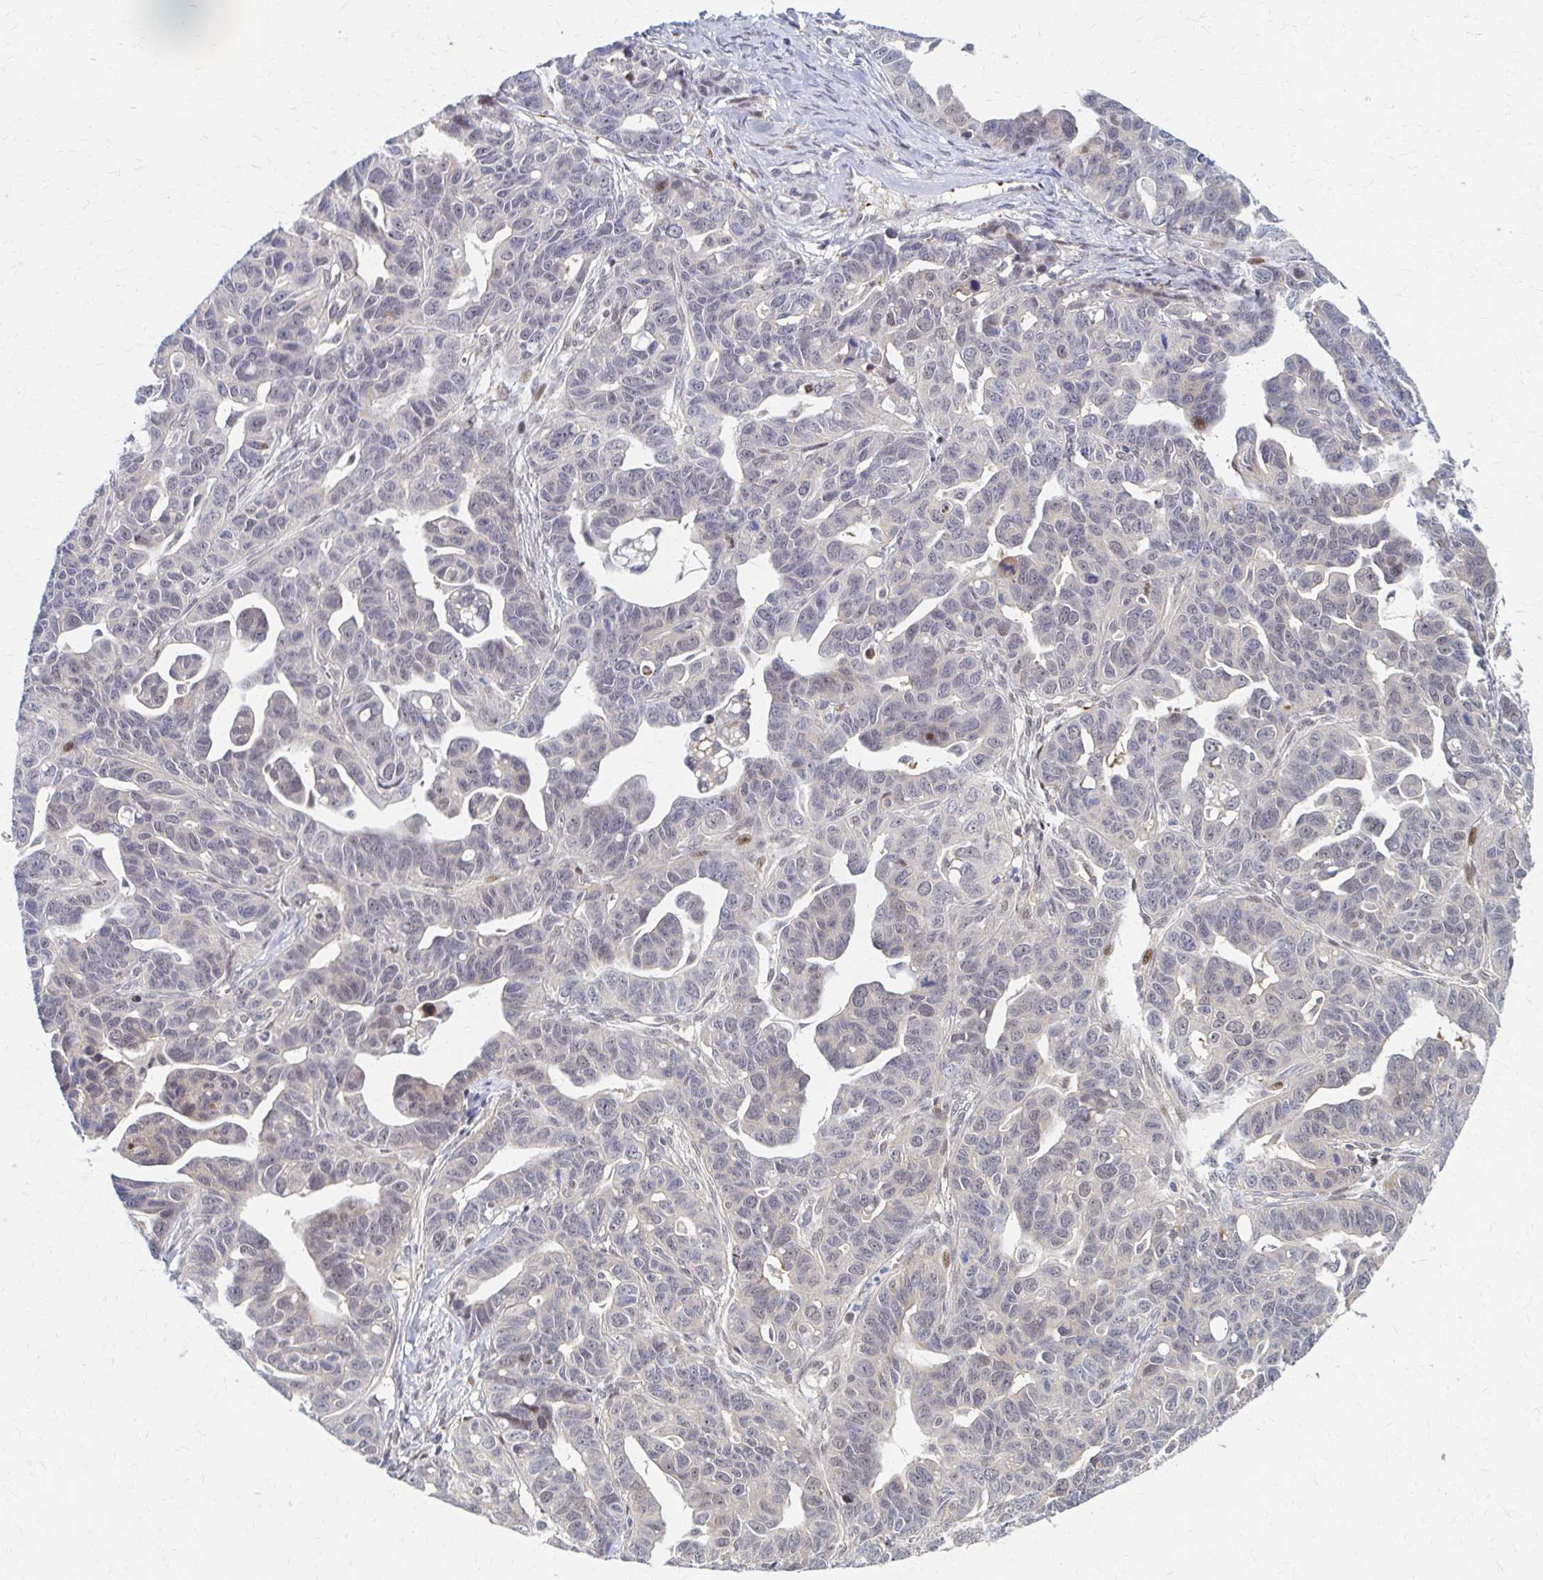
{"staining": {"intensity": "weak", "quantity": "<25%", "location": "nuclear"}, "tissue": "ovarian cancer", "cell_type": "Tumor cells", "image_type": "cancer", "snomed": [{"axis": "morphology", "description": "Cystadenocarcinoma, serous, NOS"}, {"axis": "topography", "description": "Ovary"}], "caption": "There is no significant positivity in tumor cells of ovarian serous cystadenocarcinoma.", "gene": "PSMD7", "patient": {"sex": "female", "age": 69}}